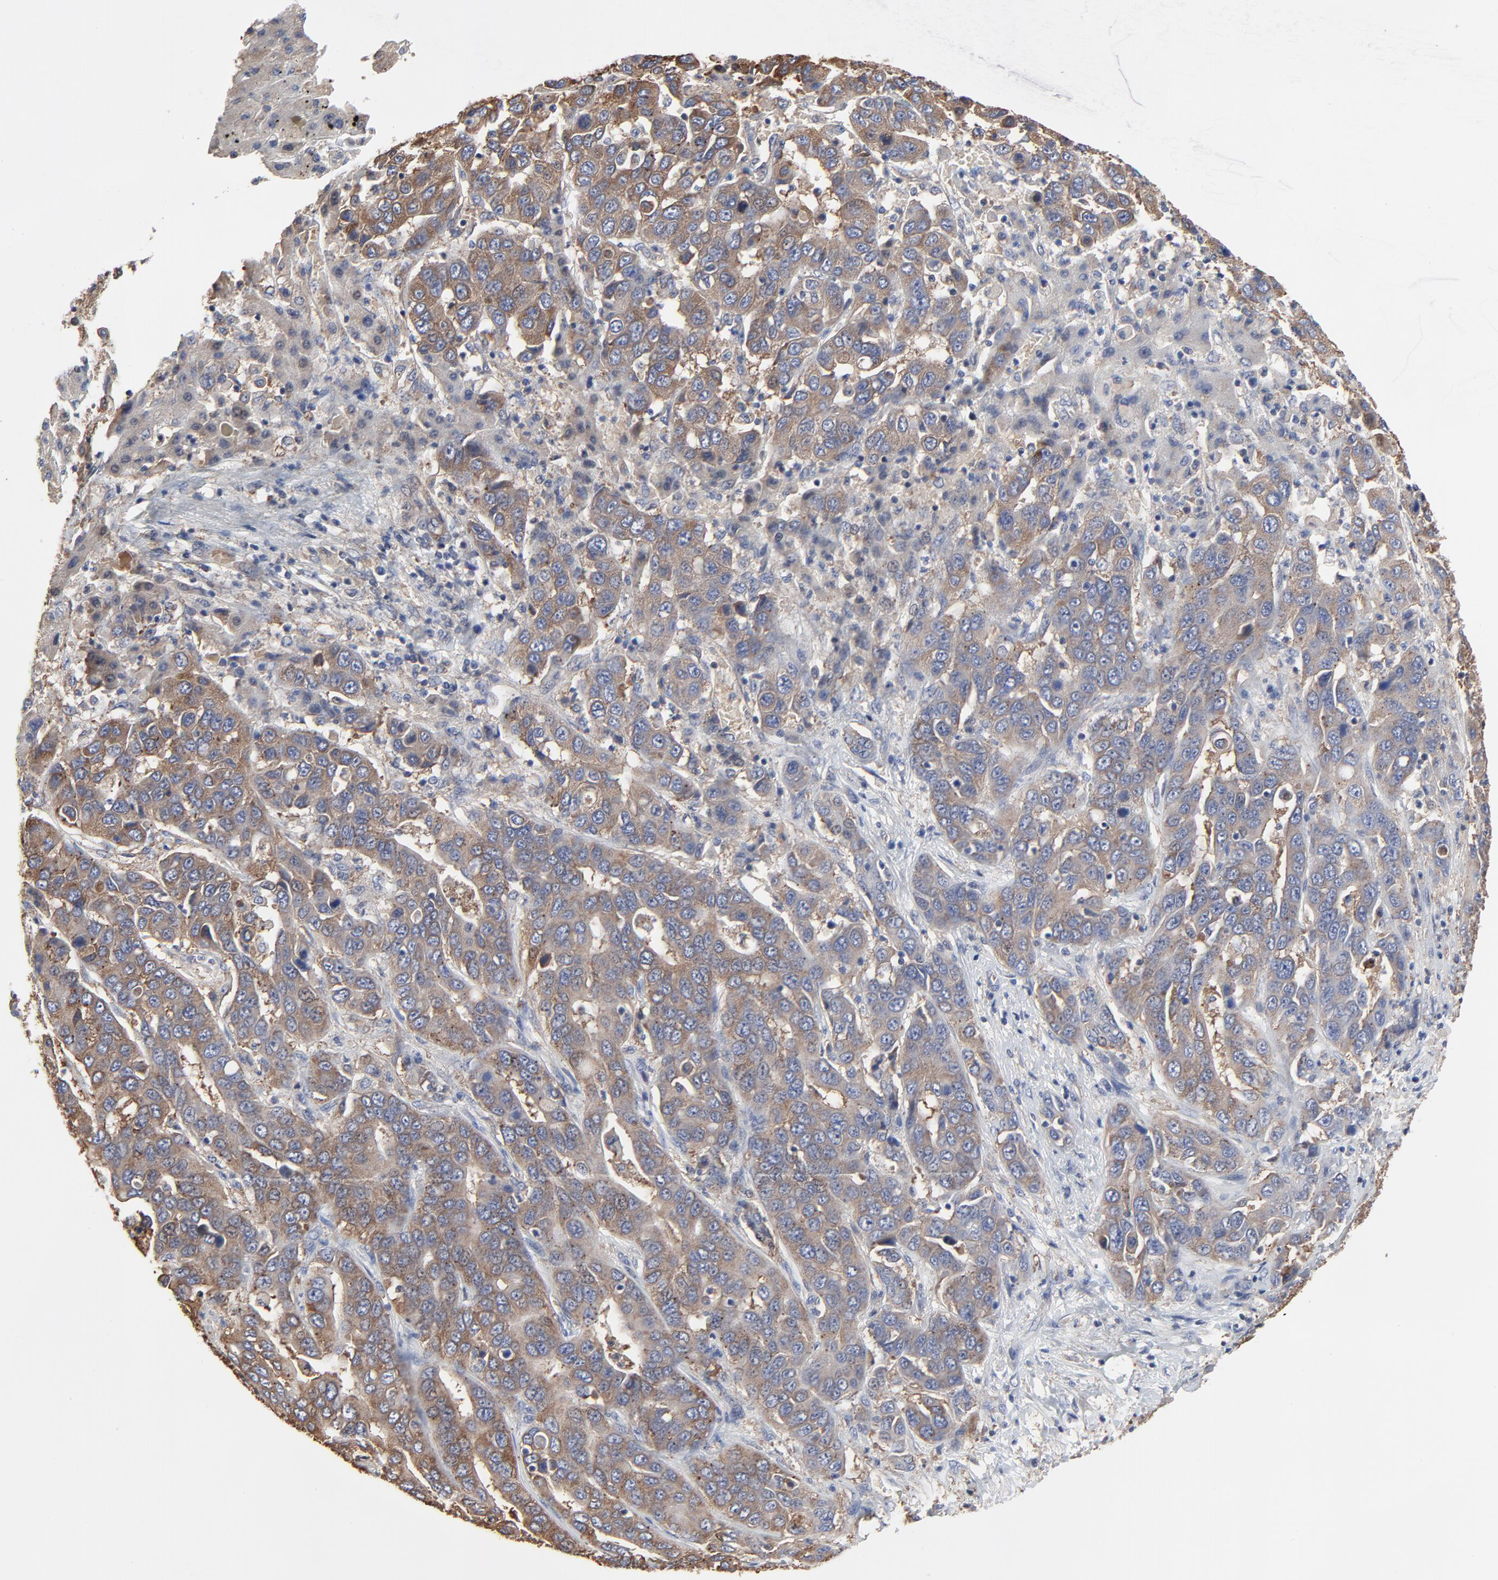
{"staining": {"intensity": "moderate", "quantity": ">75%", "location": "cytoplasmic/membranous"}, "tissue": "liver cancer", "cell_type": "Tumor cells", "image_type": "cancer", "snomed": [{"axis": "morphology", "description": "Cholangiocarcinoma"}, {"axis": "topography", "description": "Liver"}], "caption": "Immunohistochemistry histopathology image of human cholangiocarcinoma (liver) stained for a protein (brown), which reveals medium levels of moderate cytoplasmic/membranous staining in approximately >75% of tumor cells.", "gene": "NXF3", "patient": {"sex": "female", "age": 52}}